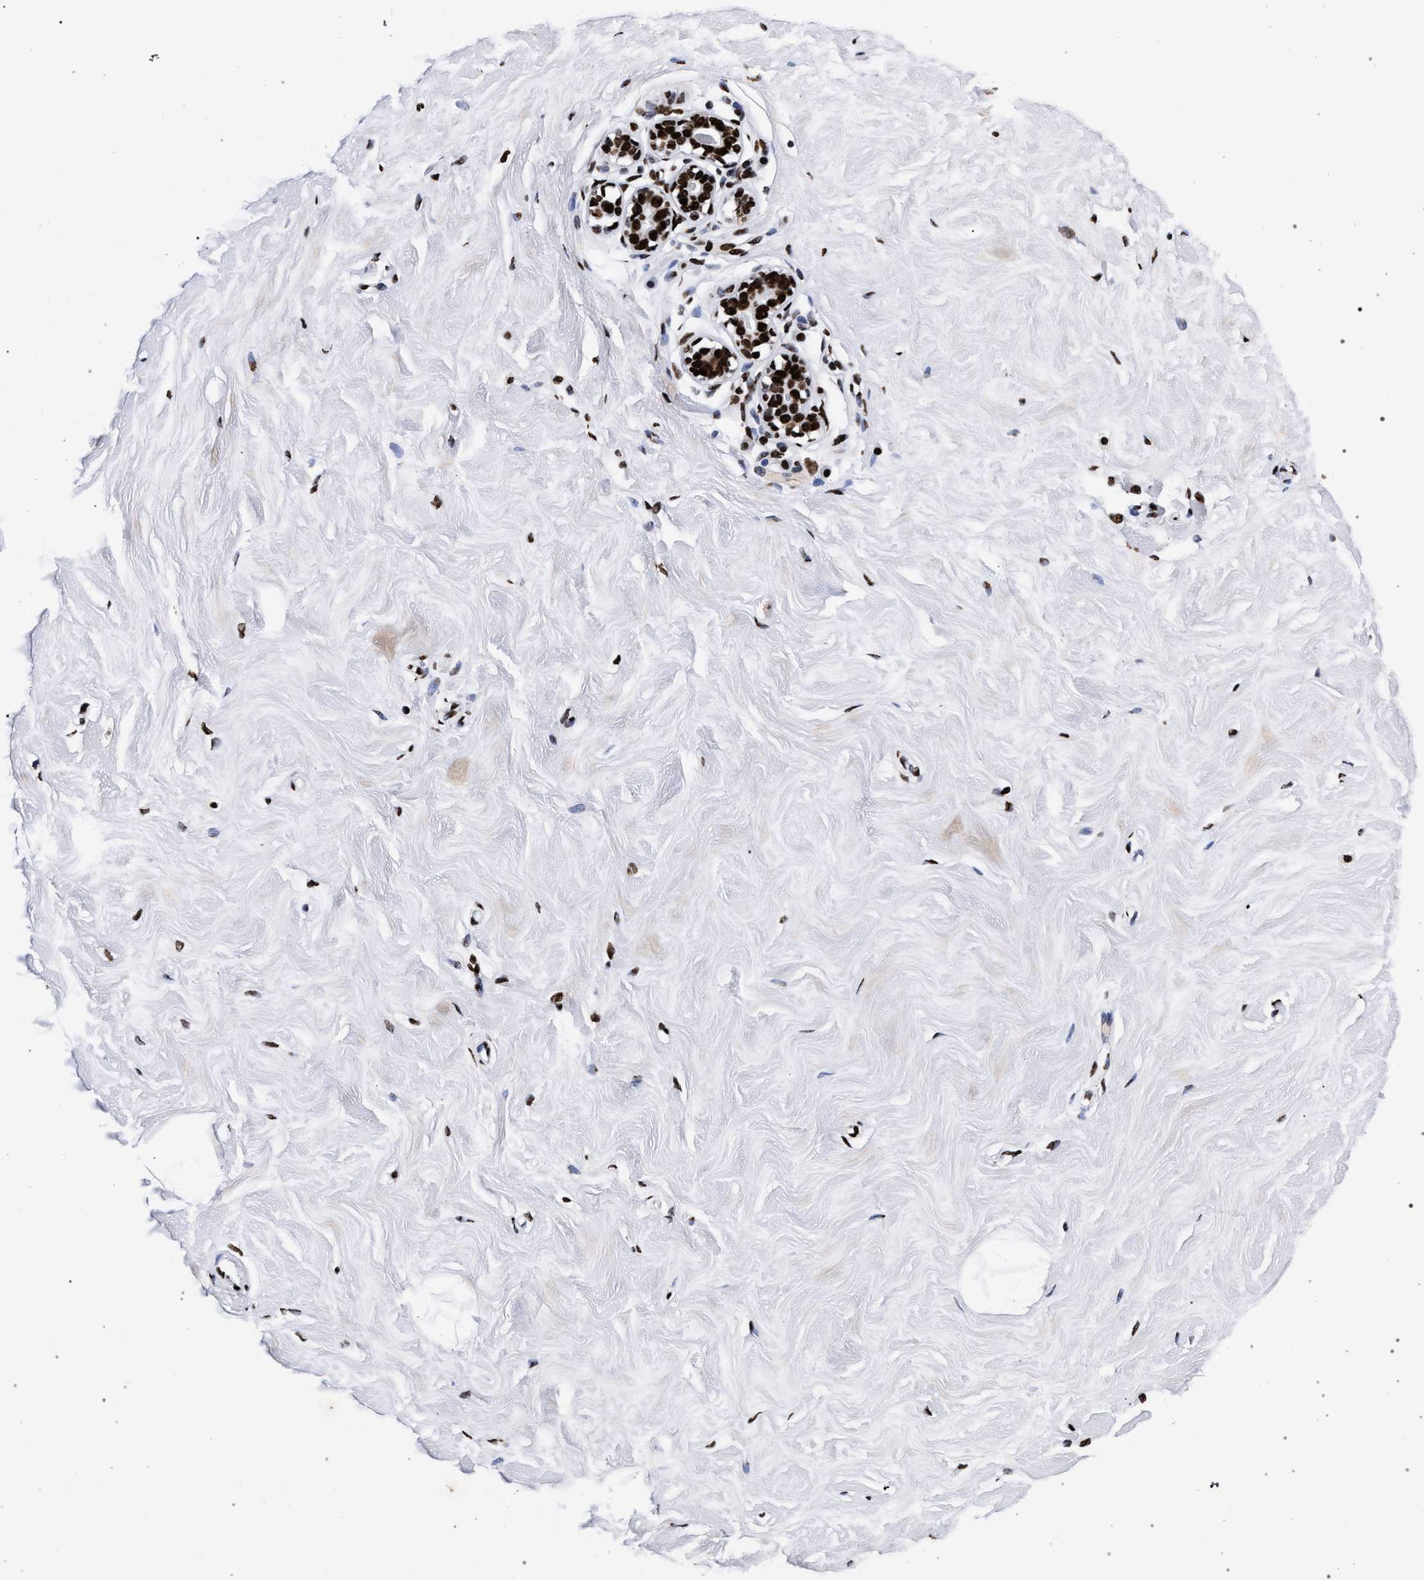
{"staining": {"intensity": "strong", "quantity": ">75%", "location": "nuclear"}, "tissue": "breast", "cell_type": "Glandular cells", "image_type": "normal", "snomed": [{"axis": "morphology", "description": "Normal tissue, NOS"}, {"axis": "topography", "description": "Breast"}], "caption": "An immunohistochemistry (IHC) photomicrograph of benign tissue is shown. Protein staining in brown highlights strong nuclear positivity in breast within glandular cells.", "gene": "HNRNPA1", "patient": {"sex": "female", "age": 23}}